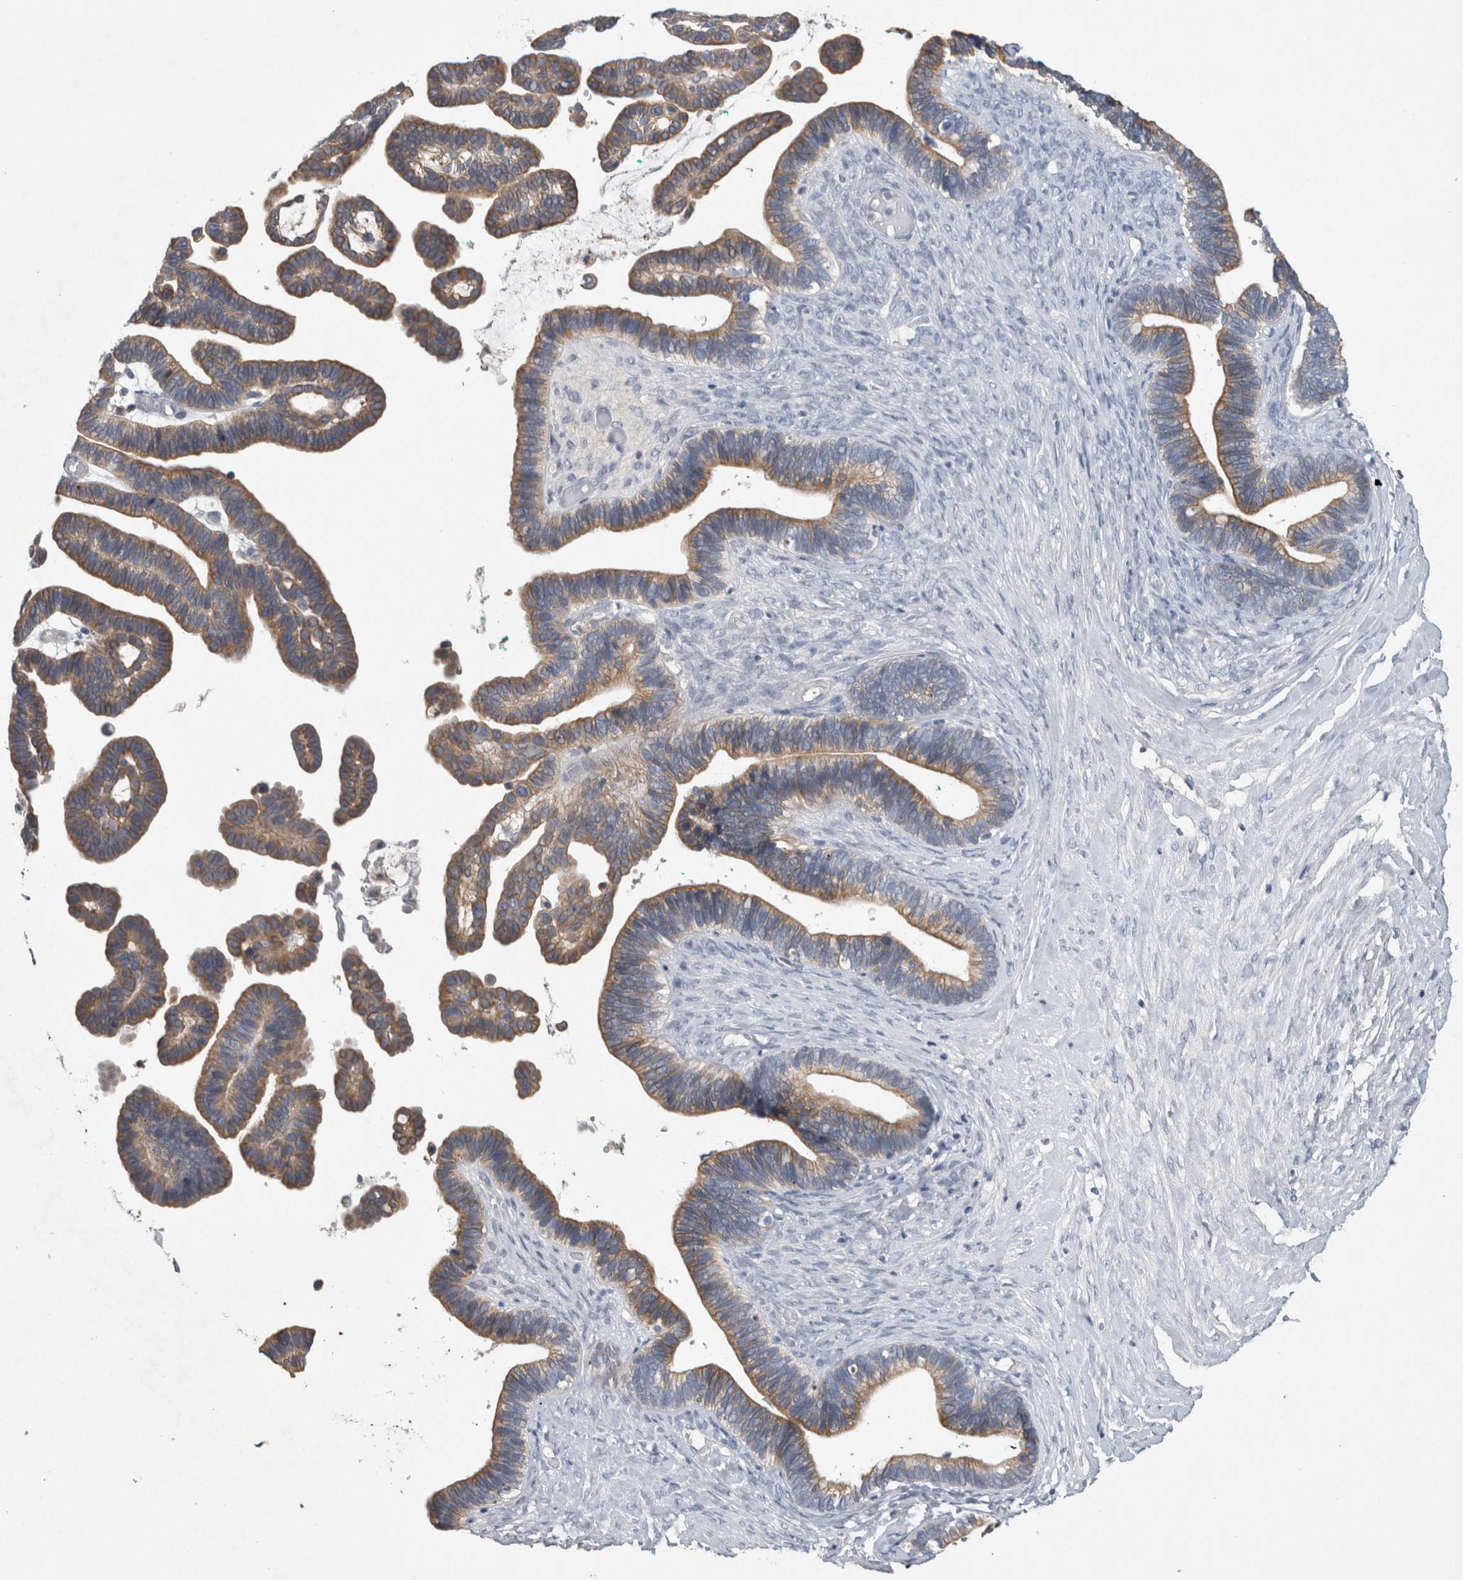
{"staining": {"intensity": "moderate", "quantity": ">75%", "location": "cytoplasmic/membranous"}, "tissue": "ovarian cancer", "cell_type": "Tumor cells", "image_type": "cancer", "snomed": [{"axis": "morphology", "description": "Cystadenocarcinoma, serous, NOS"}, {"axis": "topography", "description": "Ovary"}], "caption": "Moderate cytoplasmic/membranous staining is identified in about >75% of tumor cells in ovarian serous cystadenocarcinoma.", "gene": "HEXD", "patient": {"sex": "female", "age": 56}}